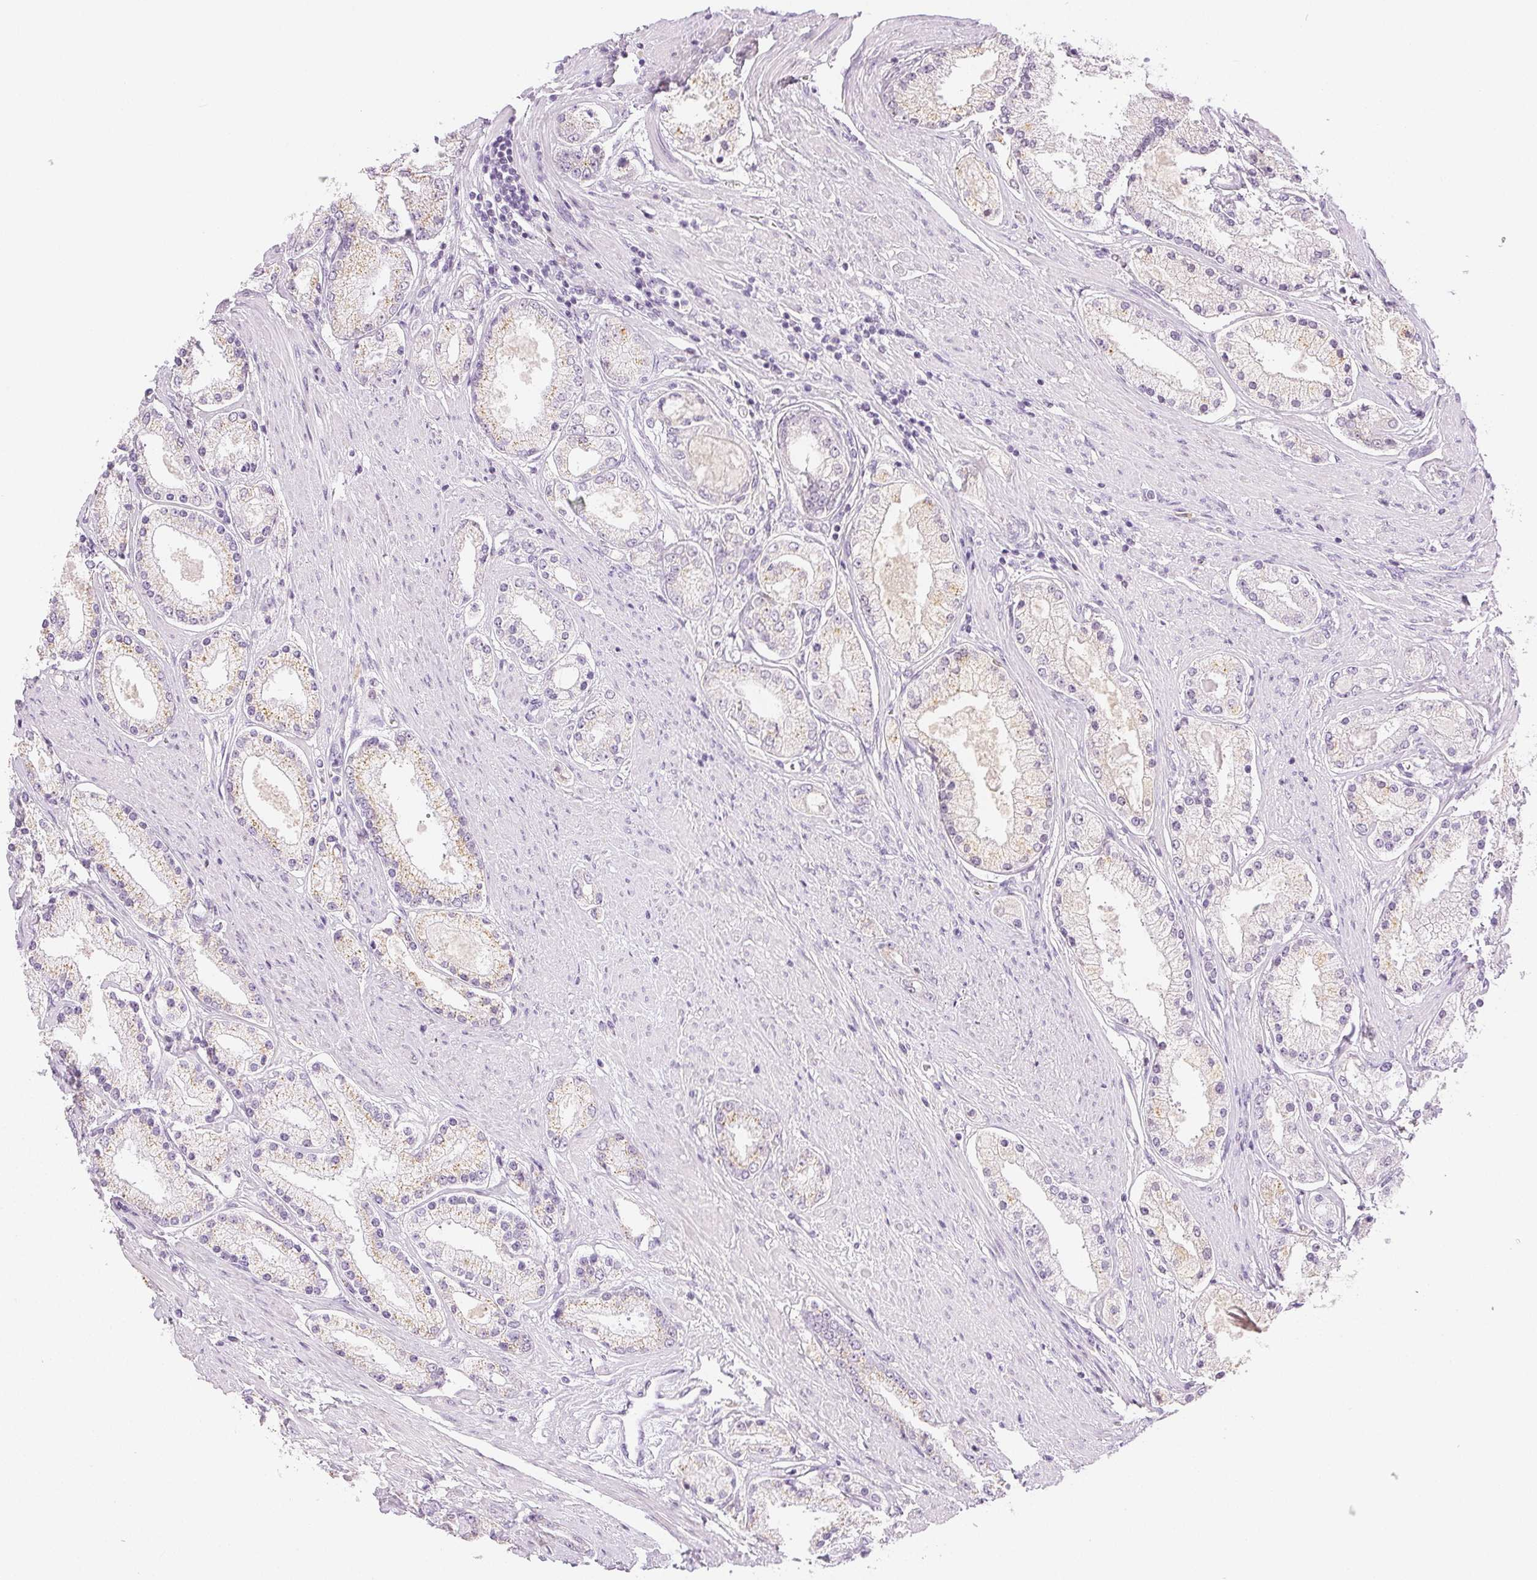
{"staining": {"intensity": "negative", "quantity": "none", "location": "none"}, "tissue": "prostate cancer", "cell_type": "Tumor cells", "image_type": "cancer", "snomed": [{"axis": "morphology", "description": "Adenocarcinoma, High grade"}, {"axis": "topography", "description": "Prostate"}], "caption": "Immunohistochemical staining of prostate cancer demonstrates no significant positivity in tumor cells. Nuclei are stained in blue.", "gene": "SLC5A2", "patient": {"sex": "male", "age": 67}}